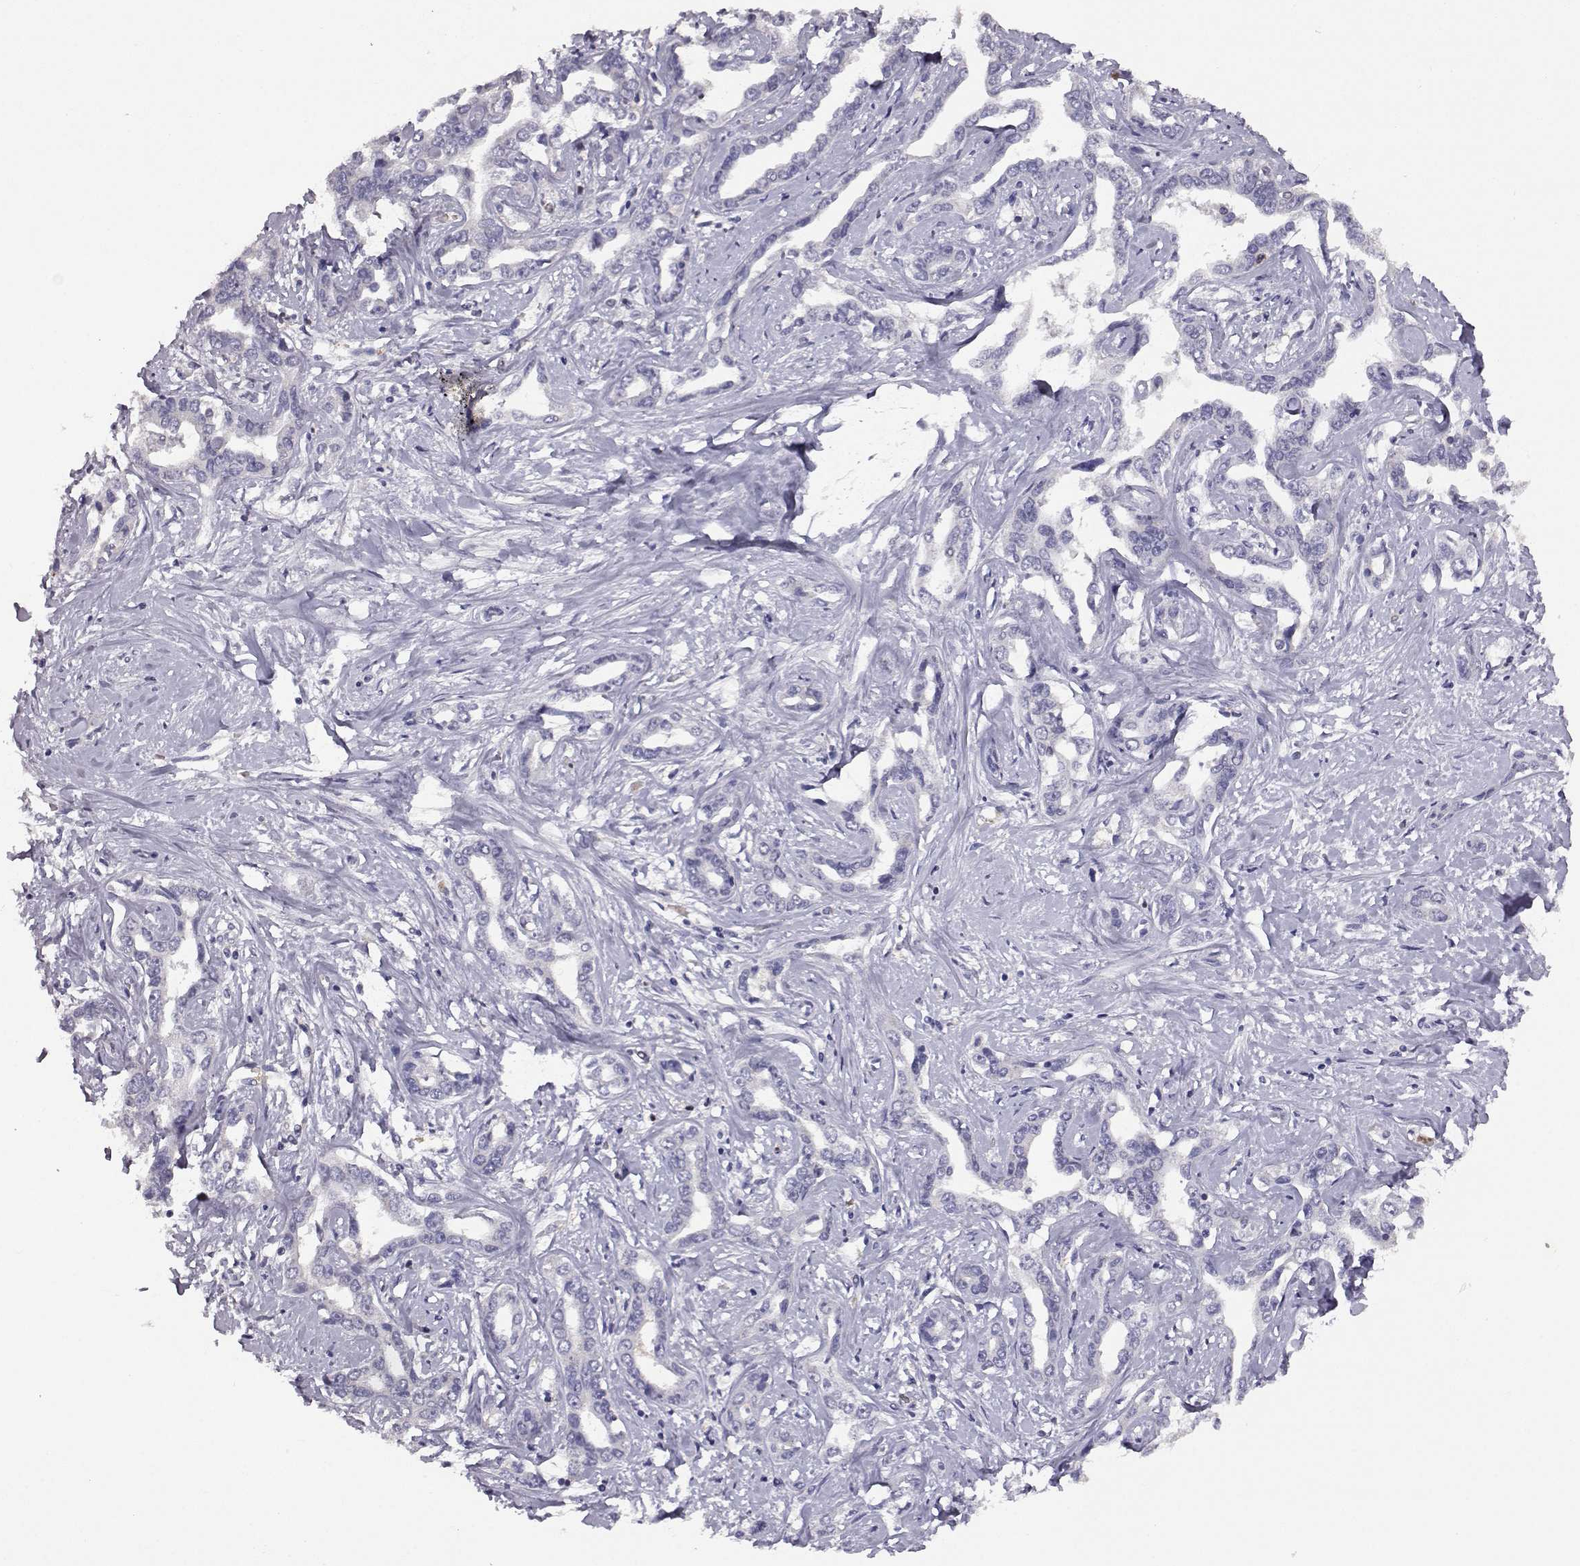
{"staining": {"intensity": "negative", "quantity": "none", "location": "none"}, "tissue": "liver cancer", "cell_type": "Tumor cells", "image_type": "cancer", "snomed": [{"axis": "morphology", "description": "Cholangiocarcinoma"}, {"axis": "topography", "description": "Liver"}], "caption": "A high-resolution micrograph shows immunohistochemistry staining of liver cancer, which reveals no significant expression in tumor cells.", "gene": "AKR1B1", "patient": {"sex": "male", "age": 59}}